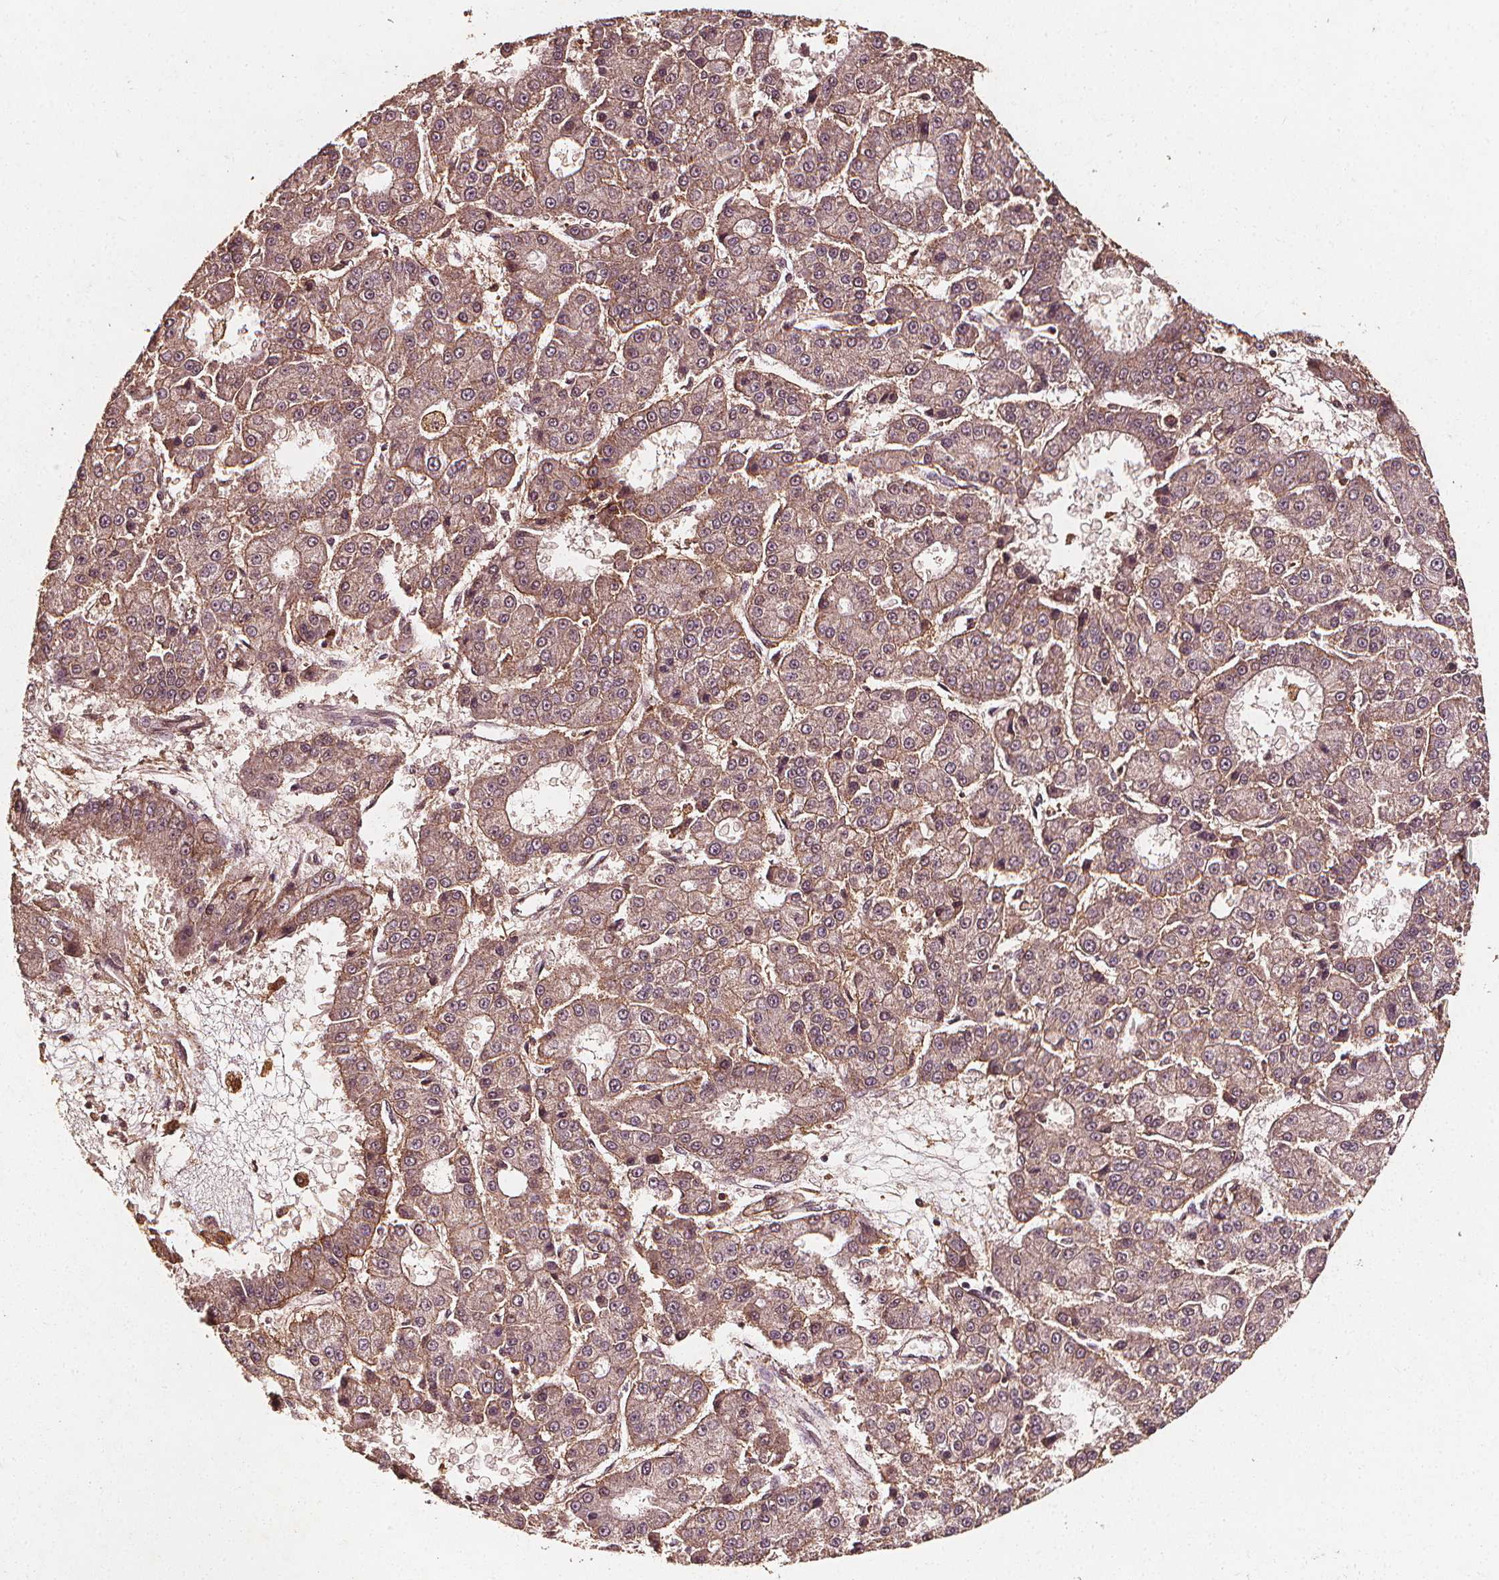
{"staining": {"intensity": "moderate", "quantity": "25%-75%", "location": "cytoplasmic/membranous"}, "tissue": "liver cancer", "cell_type": "Tumor cells", "image_type": "cancer", "snomed": [{"axis": "morphology", "description": "Carcinoma, Hepatocellular, NOS"}, {"axis": "topography", "description": "Liver"}], "caption": "About 25%-75% of tumor cells in liver hepatocellular carcinoma demonstrate moderate cytoplasmic/membranous protein positivity as visualized by brown immunohistochemical staining.", "gene": "ABCA1", "patient": {"sex": "male", "age": 70}}